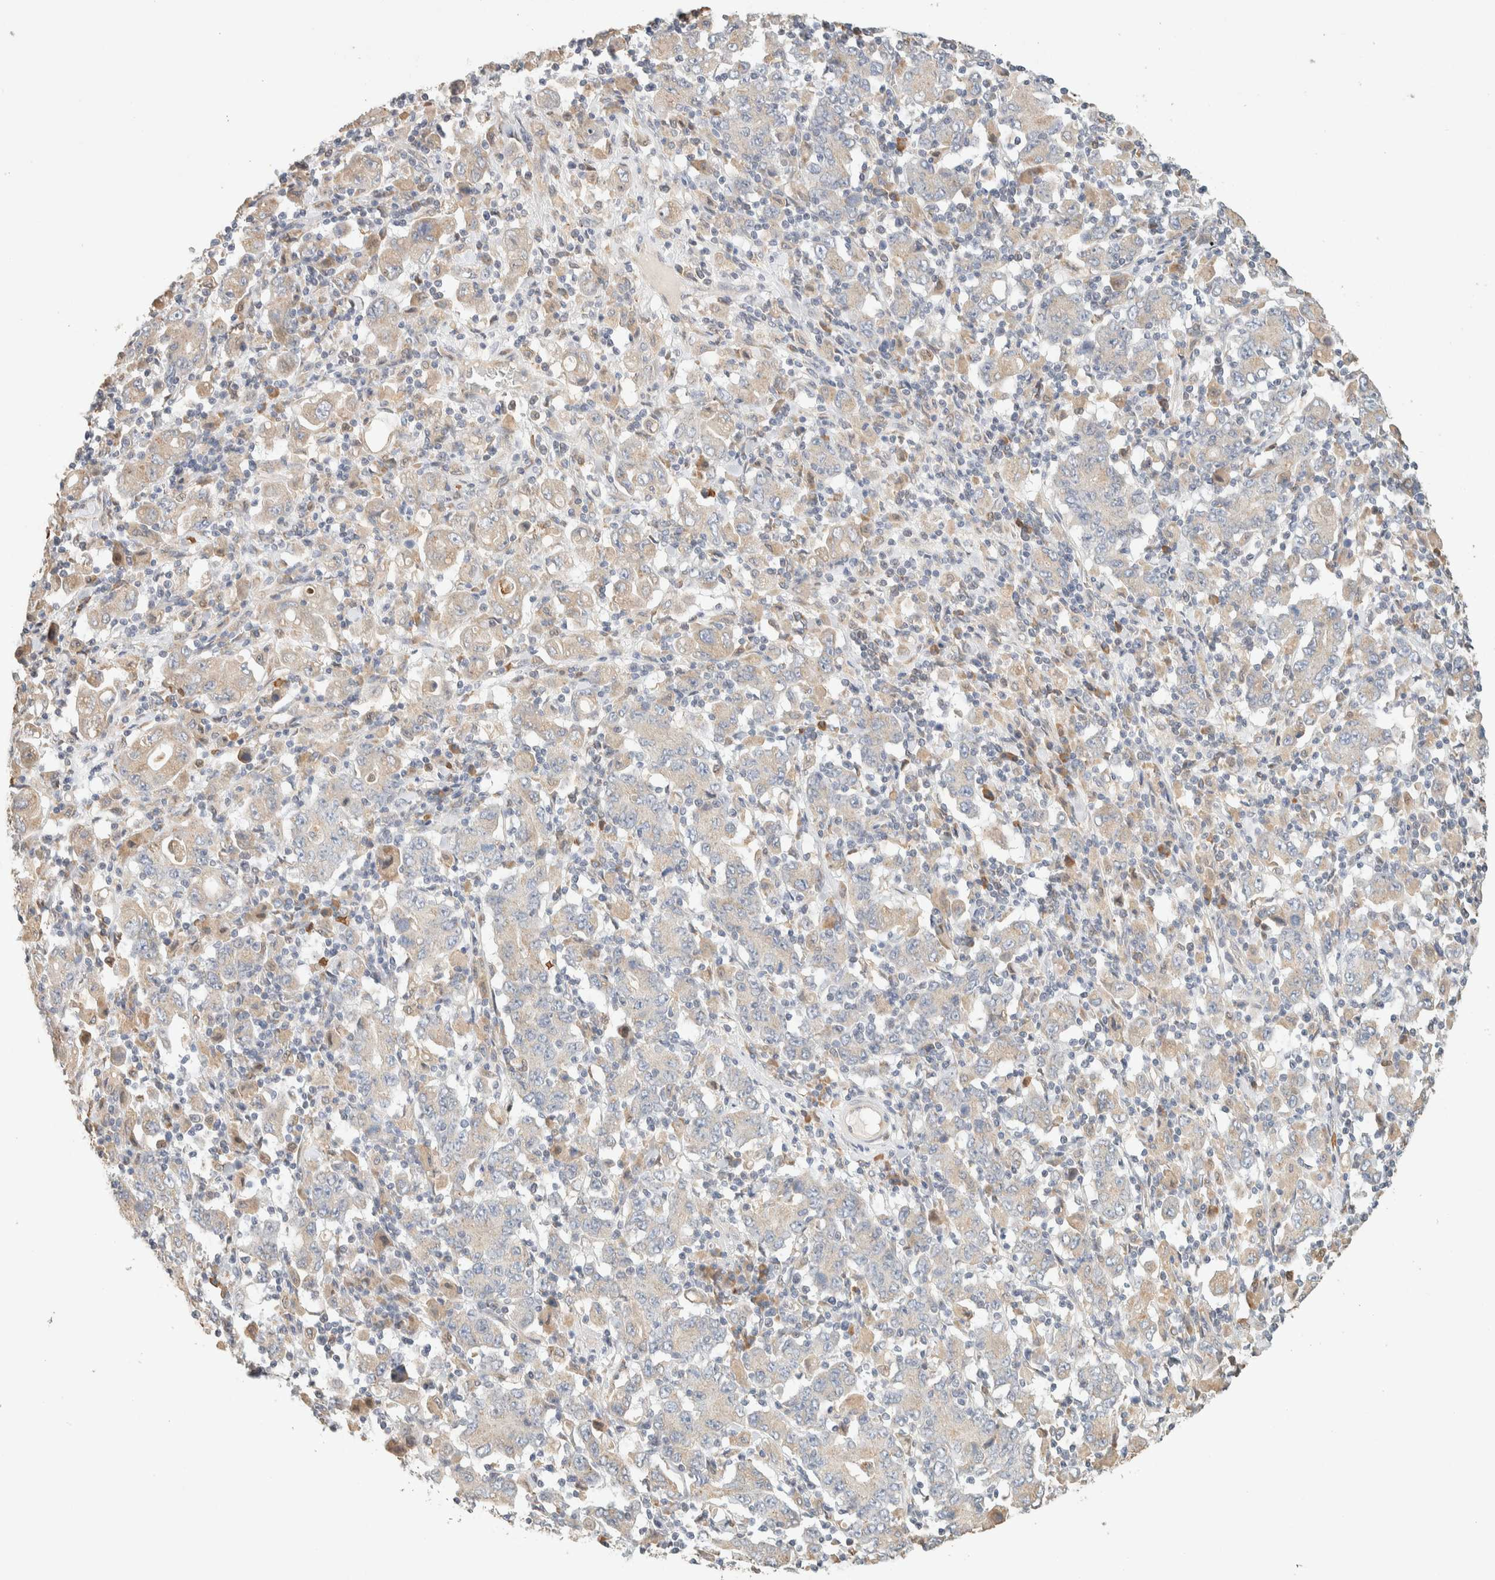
{"staining": {"intensity": "weak", "quantity": "<25%", "location": "cytoplasmic/membranous"}, "tissue": "stomach cancer", "cell_type": "Tumor cells", "image_type": "cancer", "snomed": [{"axis": "morphology", "description": "Adenocarcinoma, NOS"}, {"axis": "topography", "description": "Stomach, upper"}], "caption": "Immunohistochemical staining of stomach cancer exhibits no significant expression in tumor cells.", "gene": "TTC3", "patient": {"sex": "male", "age": 69}}